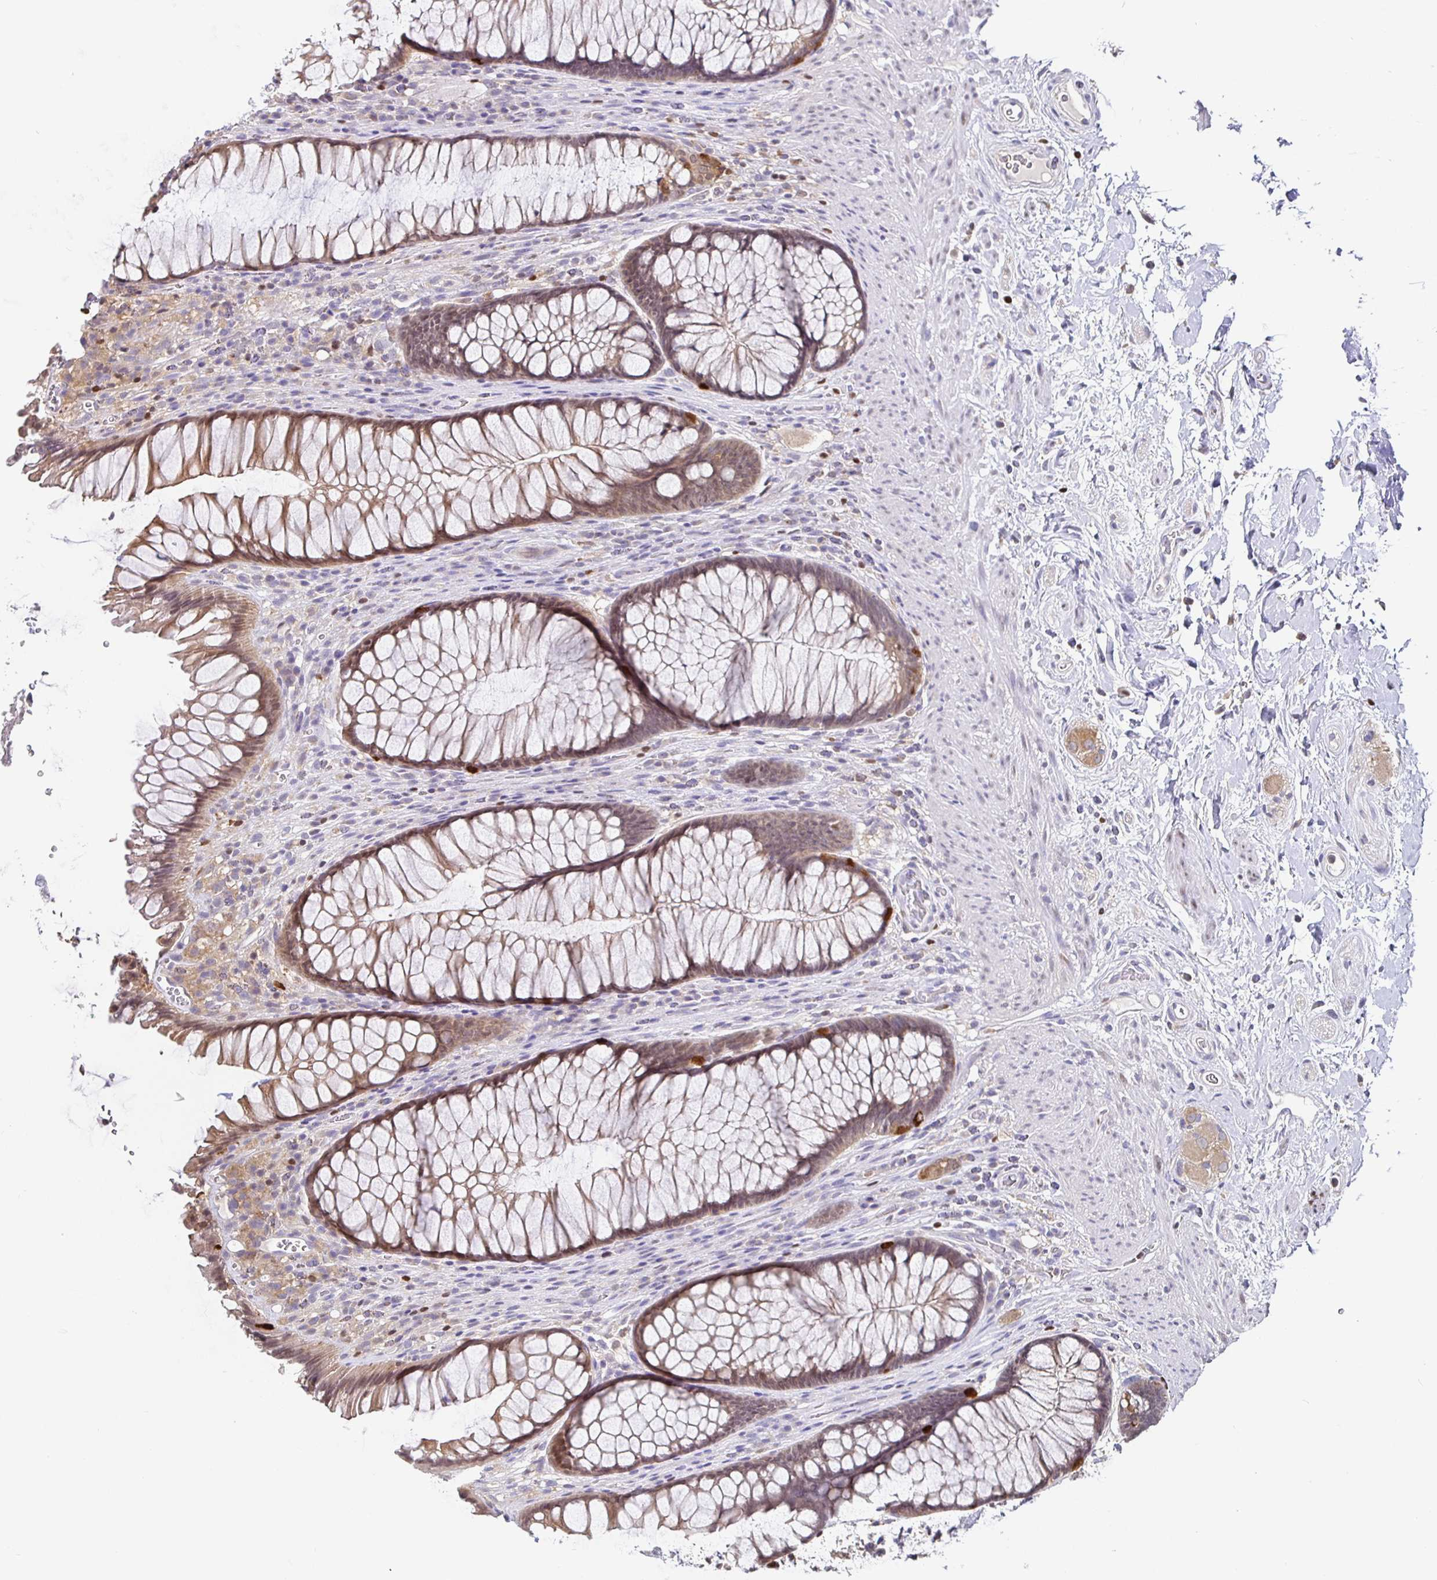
{"staining": {"intensity": "moderate", "quantity": ">75%", "location": "cytoplasmic/membranous,nuclear"}, "tissue": "rectum", "cell_type": "Glandular cells", "image_type": "normal", "snomed": [{"axis": "morphology", "description": "Normal tissue, NOS"}, {"axis": "topography", "description": "Rectum"}], "caption": "About >75% of glandular cells in unremarkable human rectum reveal moderate cytoplasmic/membranous,nuclear protein positivity as visualized by brown immunohistochemical staining.", "gene": "SATB1", "patient": {"sex": "male", "age": 53}}